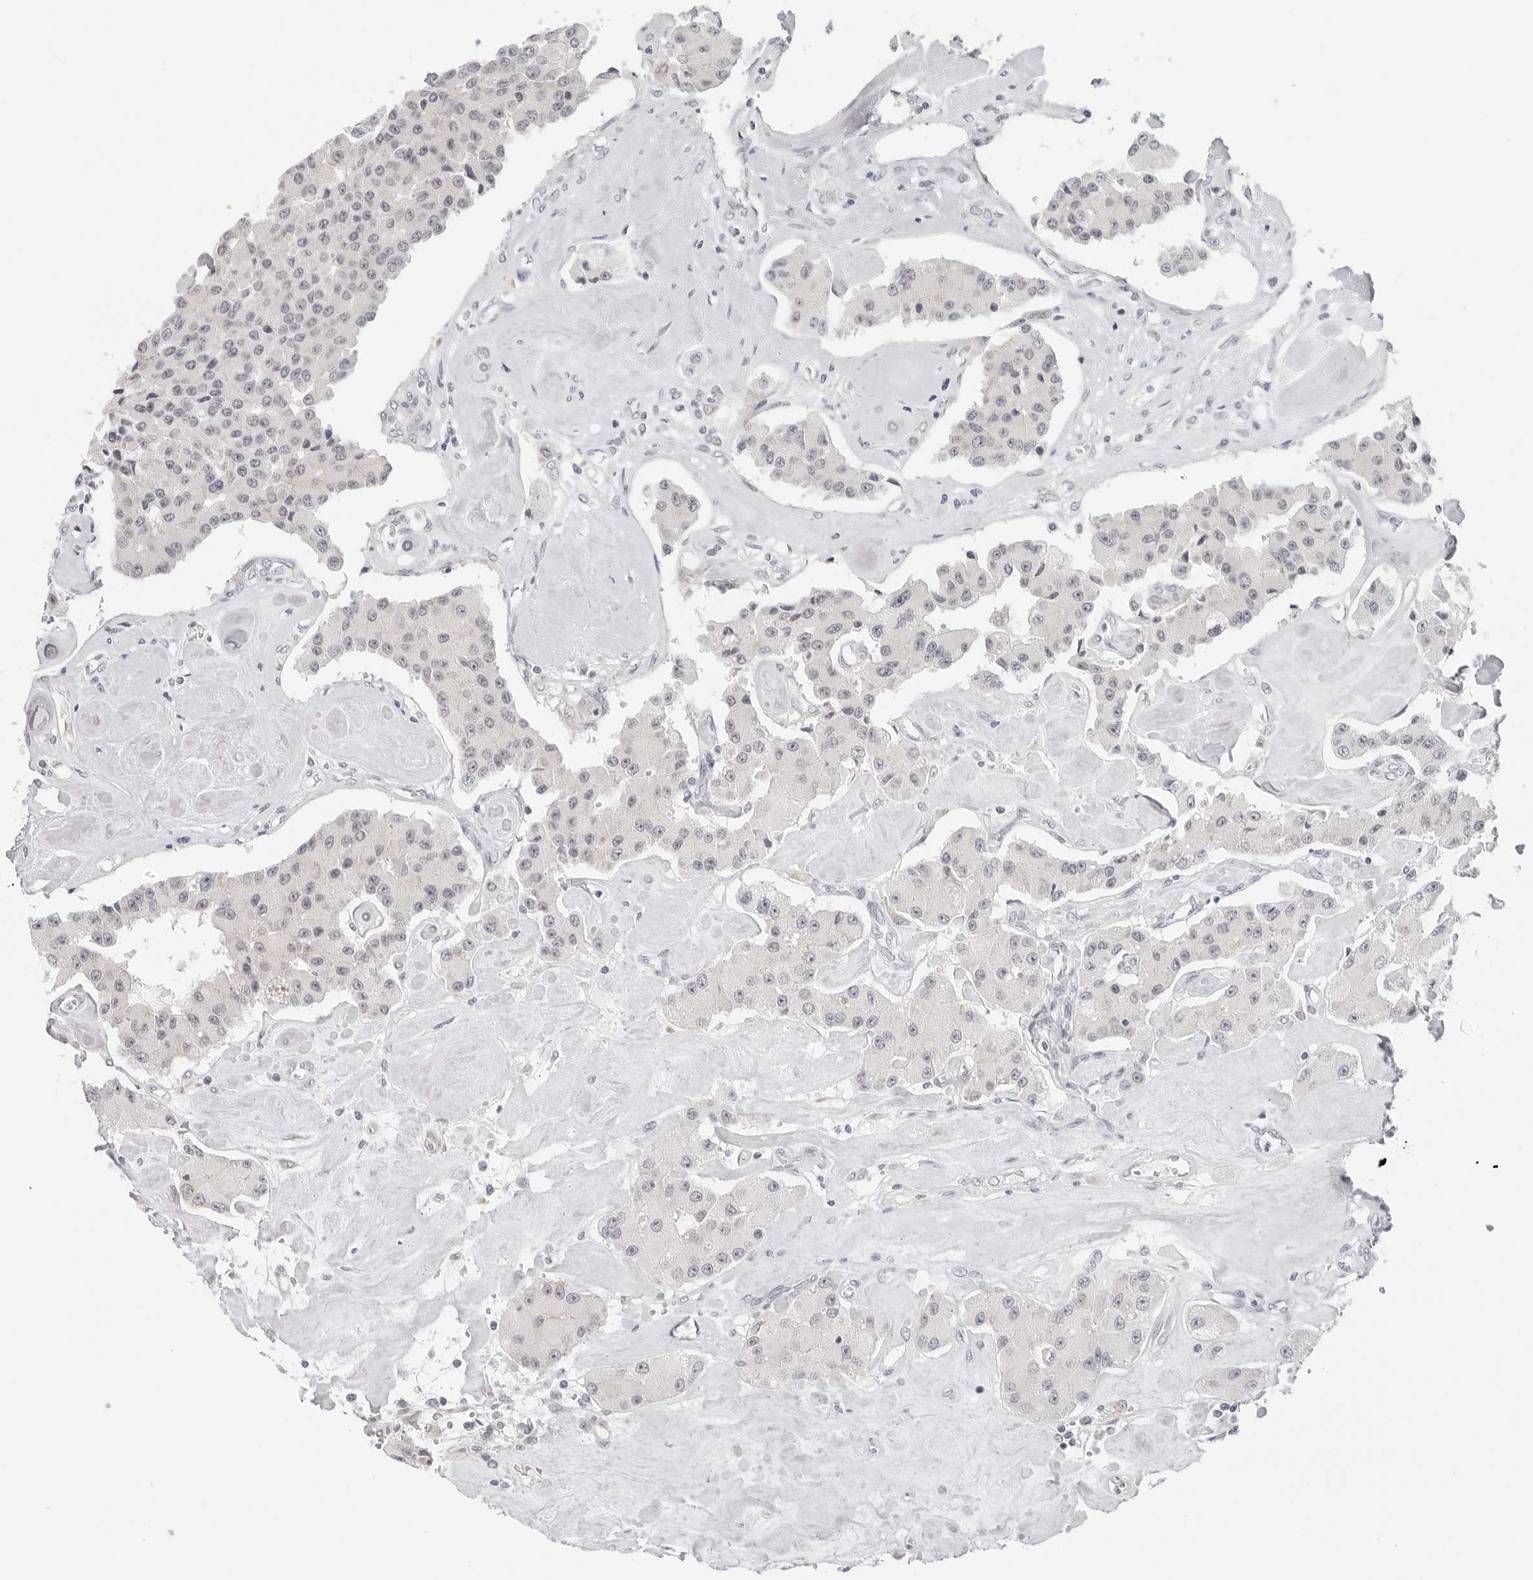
{"staining": {"intensity": "negative", "quantity": "none", "location": "none"}, "tissue": "carcinoid", "cell_type": "Tumor cells", "image_type": "cancer", "snomed": [{"axis": "morphology", "description": "Carcinoid, malignant, NOS"}, {"axis": "topography", "description": "Pancreas"}], "caption": "Tumor cells show no significant protein positivity in malignant carcinoid.", "gene": "EDN2", "patient": {"sex": "male", "age": 41}}